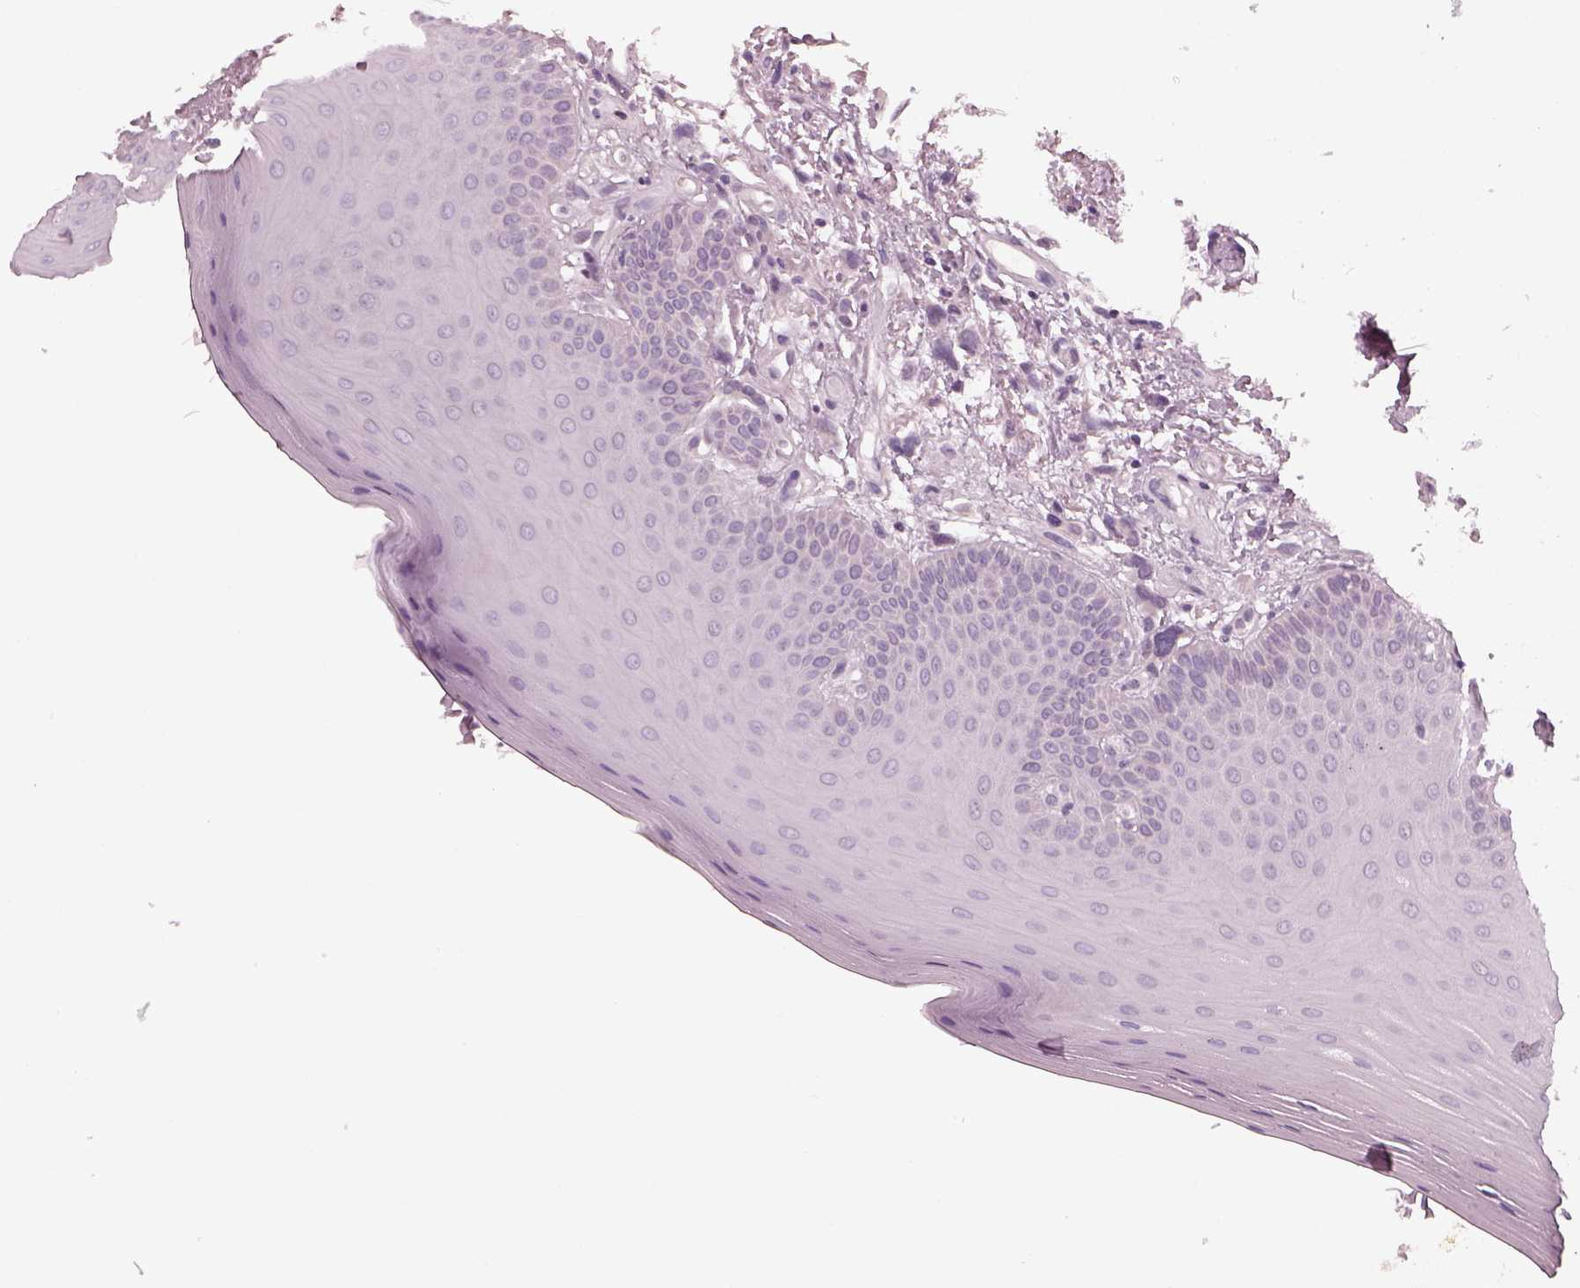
{"staining": {"intensity": "negative", "quantity": "none", "location": "none"}, "tissue": "oral mucosa", "cell_type": "Squamous epithelial cells", "image_type": "normal", "snomed": [{"axis": "morphology", "description": "Normal tissue, NOS"}, {"axis": "morphology", "description": "Normal morphology"}, {"axis": "topography", "description": "Oral tissue"}], "caption": "Image shows no significant protein staining in squamous epithelial cells of unremarkable oral mucosa.", "gene": "EGR4", "patient": {"sex": "female", "age": 76}}